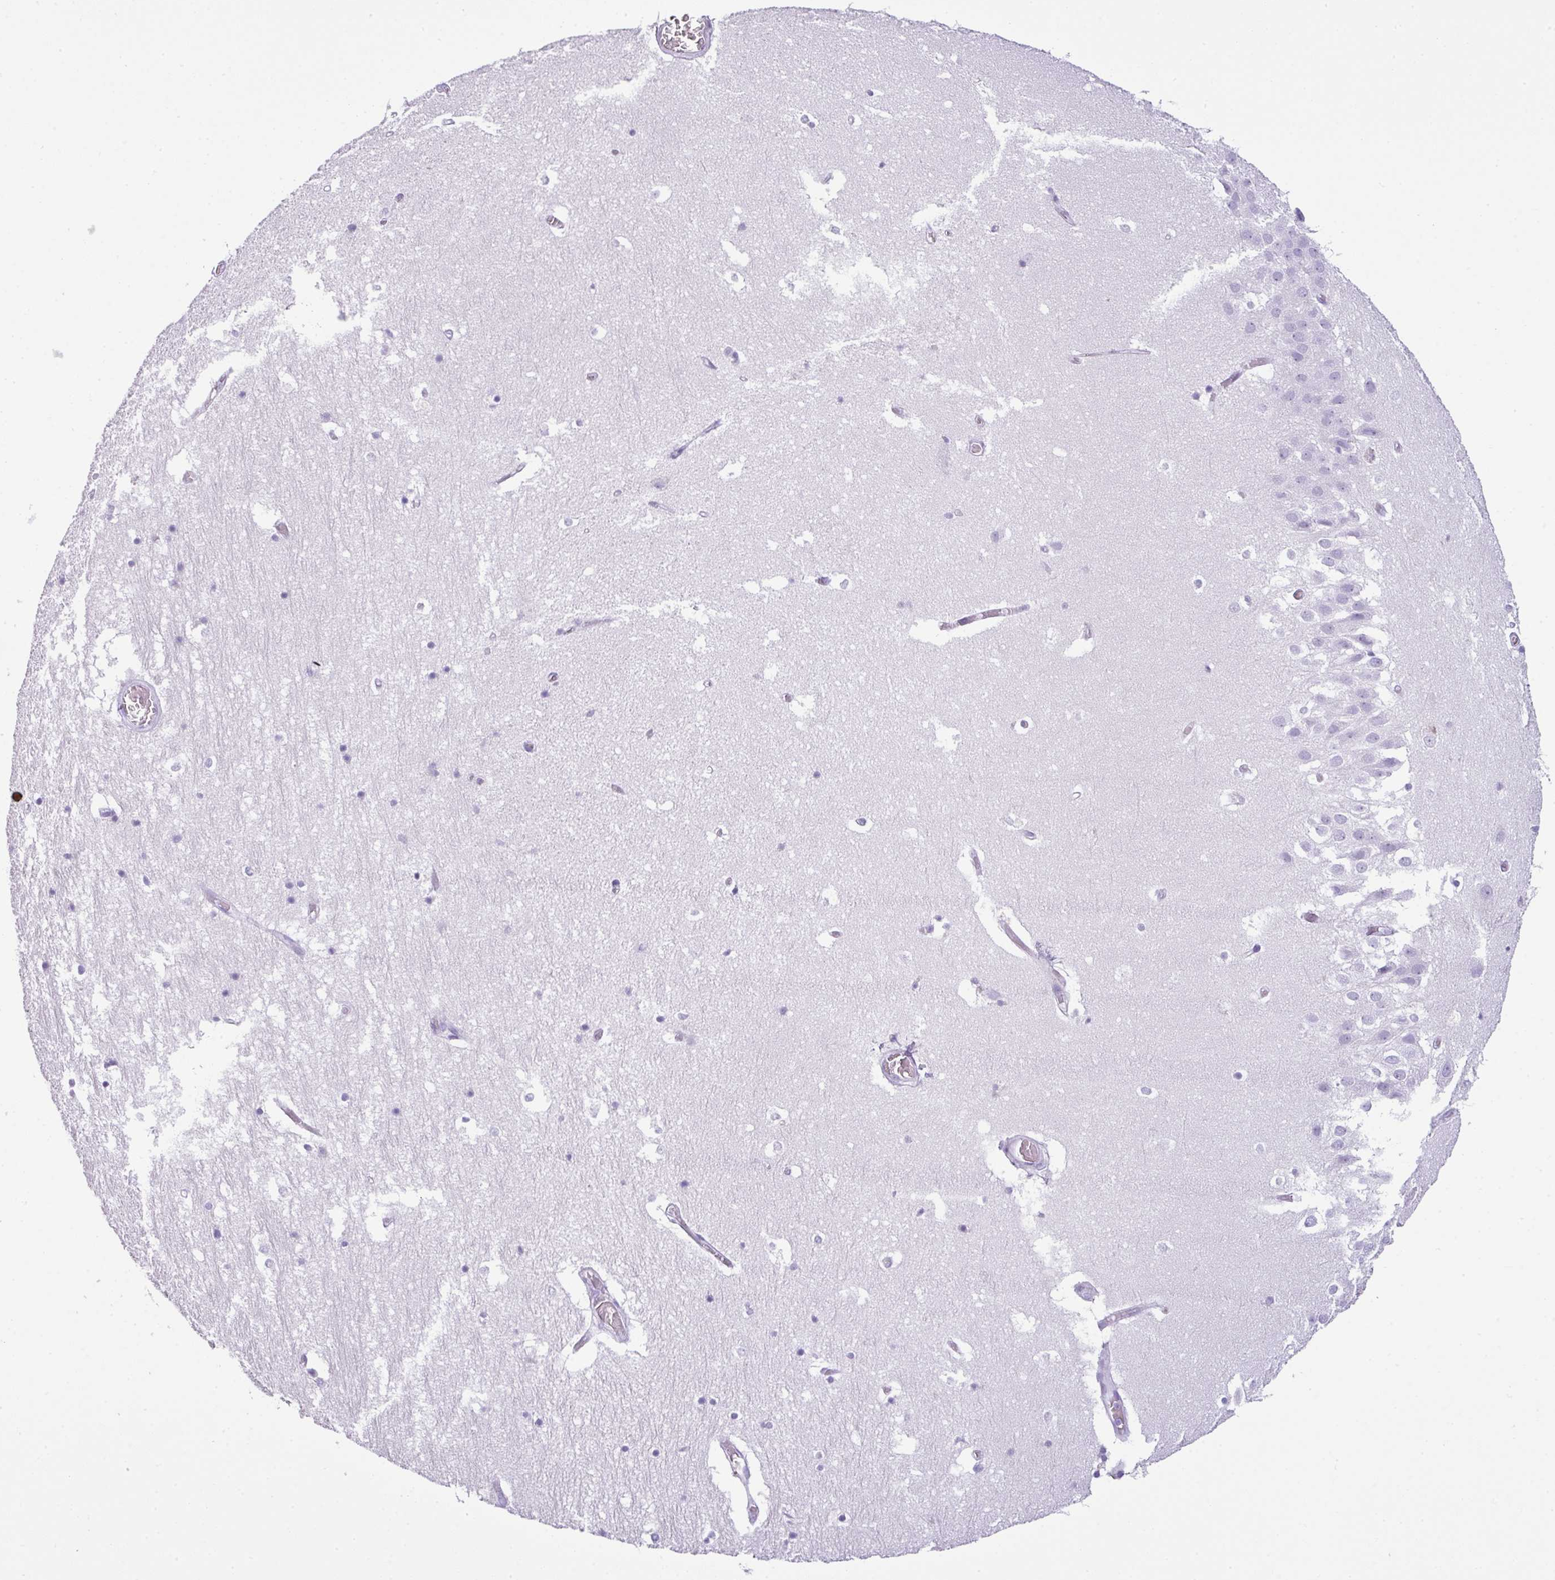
{"staining": {"intensity": "negative", "quantity": "none", "location": "none"}, "tissue": "hippocampus", "cell_type": "Glial cells", "image_type": "normal", "snomed": [{"axis": "morphology", "description": "Normal tissue, NOS"}, {"axis": "topography", "description": "Hippocampus"}], "caption": "Protein analysis of unremarkable hippocampus reveals no significant expression in glial cells. (Immunohistochemistry, brightfield microscopy, high magnification).", "gene": "TNP1", "patient": {"sex": "female", "age": 52}}